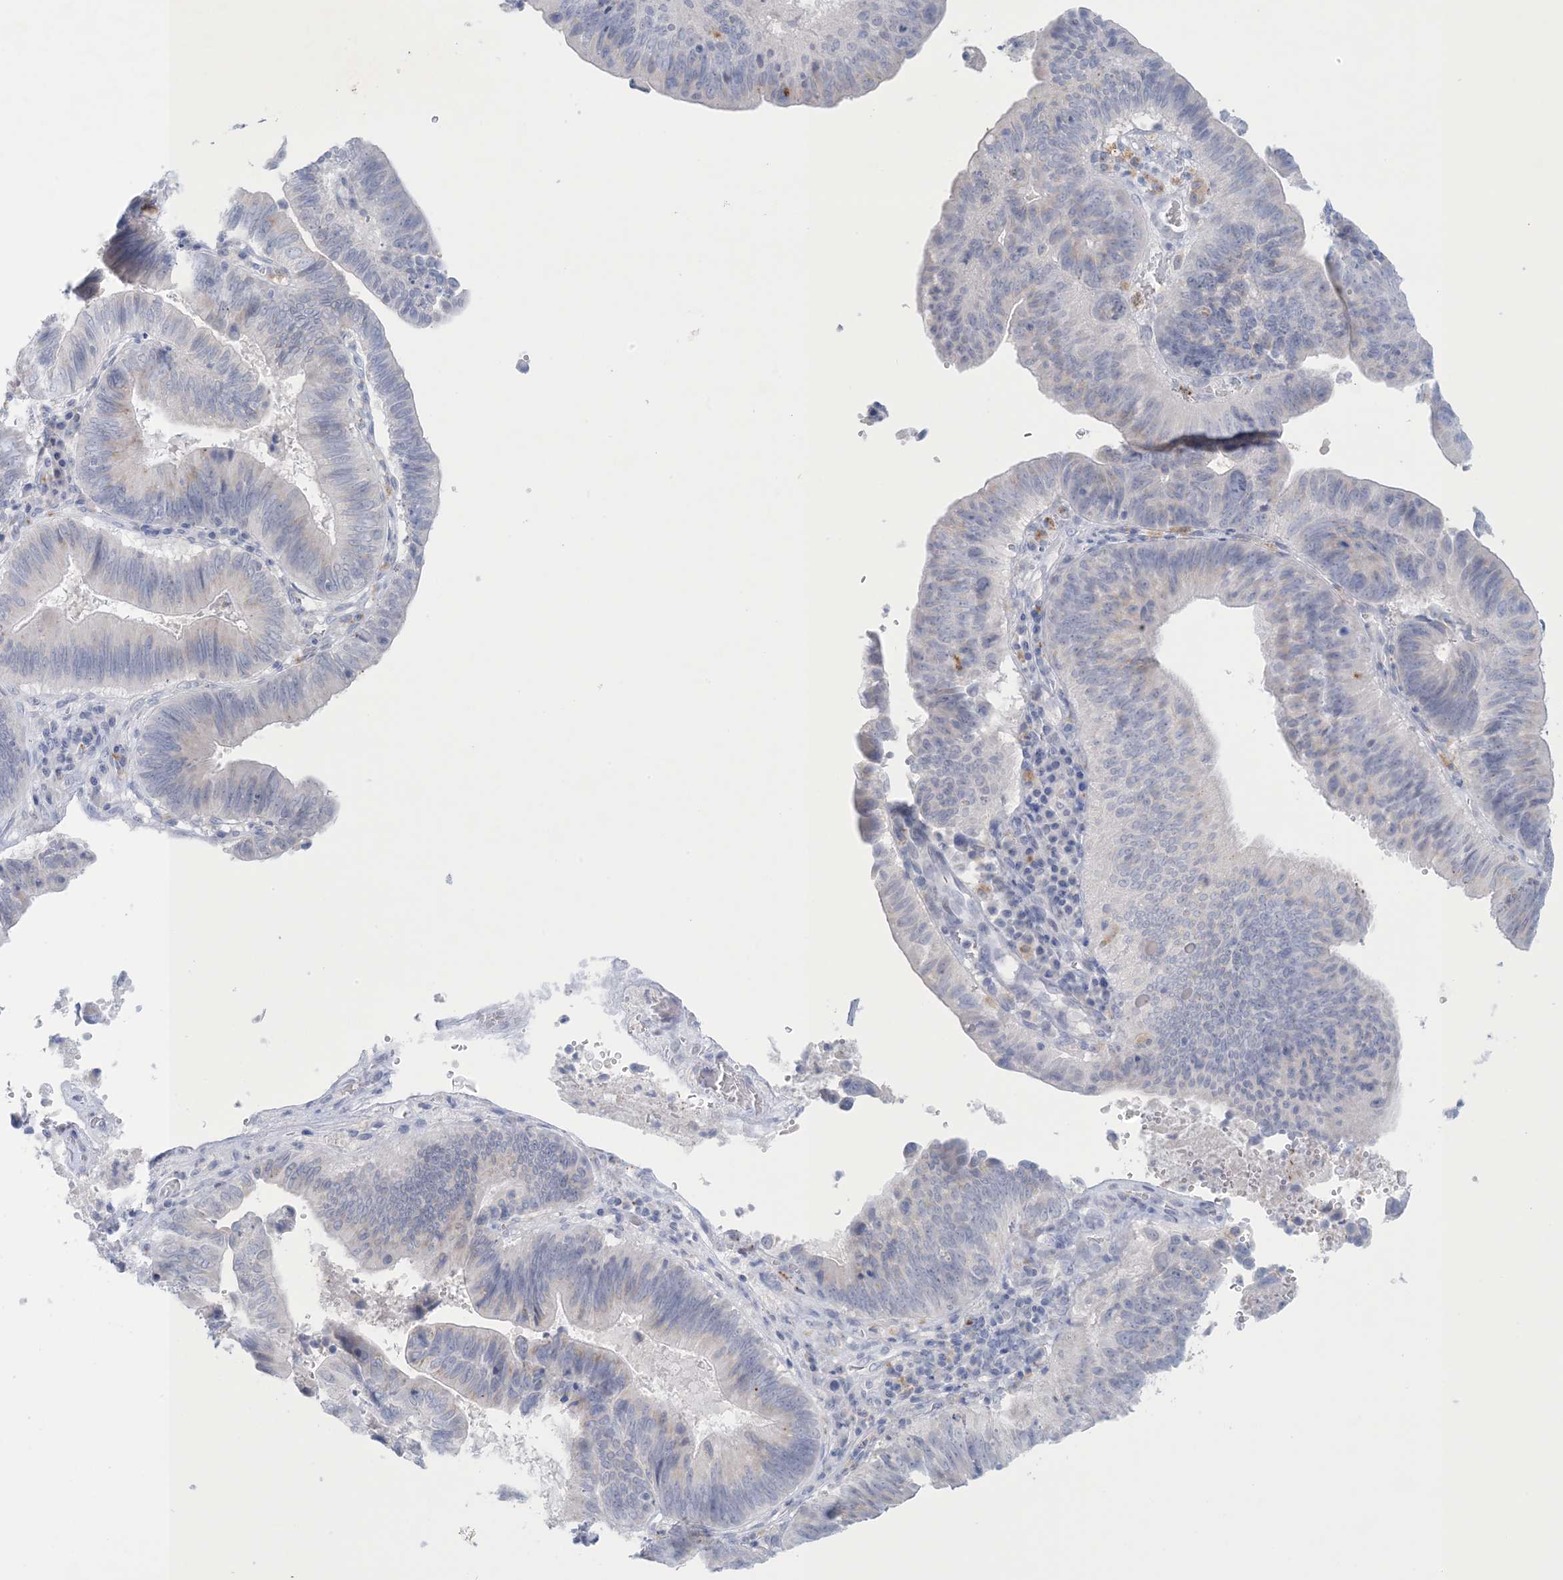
{"staining": {"intensity": "weak", "quantity": "<25%", "location": "cytoplasmic/membranous"}, "tissue": "pancreatic cancer", "cell_type": "Tumor cells", "image_type": "cancer", "snomed": [{"axis": "morphology", "description": "Adenocarcinoma, NOS"}, {"axis": "topography", "description": "Pancreas"}], "caption": "Pancreatic adenocarcinoma stained for a protein using immunohistochemistry (IHC) exhibits no expression tumor cells.", "gene": "GABRG1", "patient": {"sex": "male", "age": 63}}